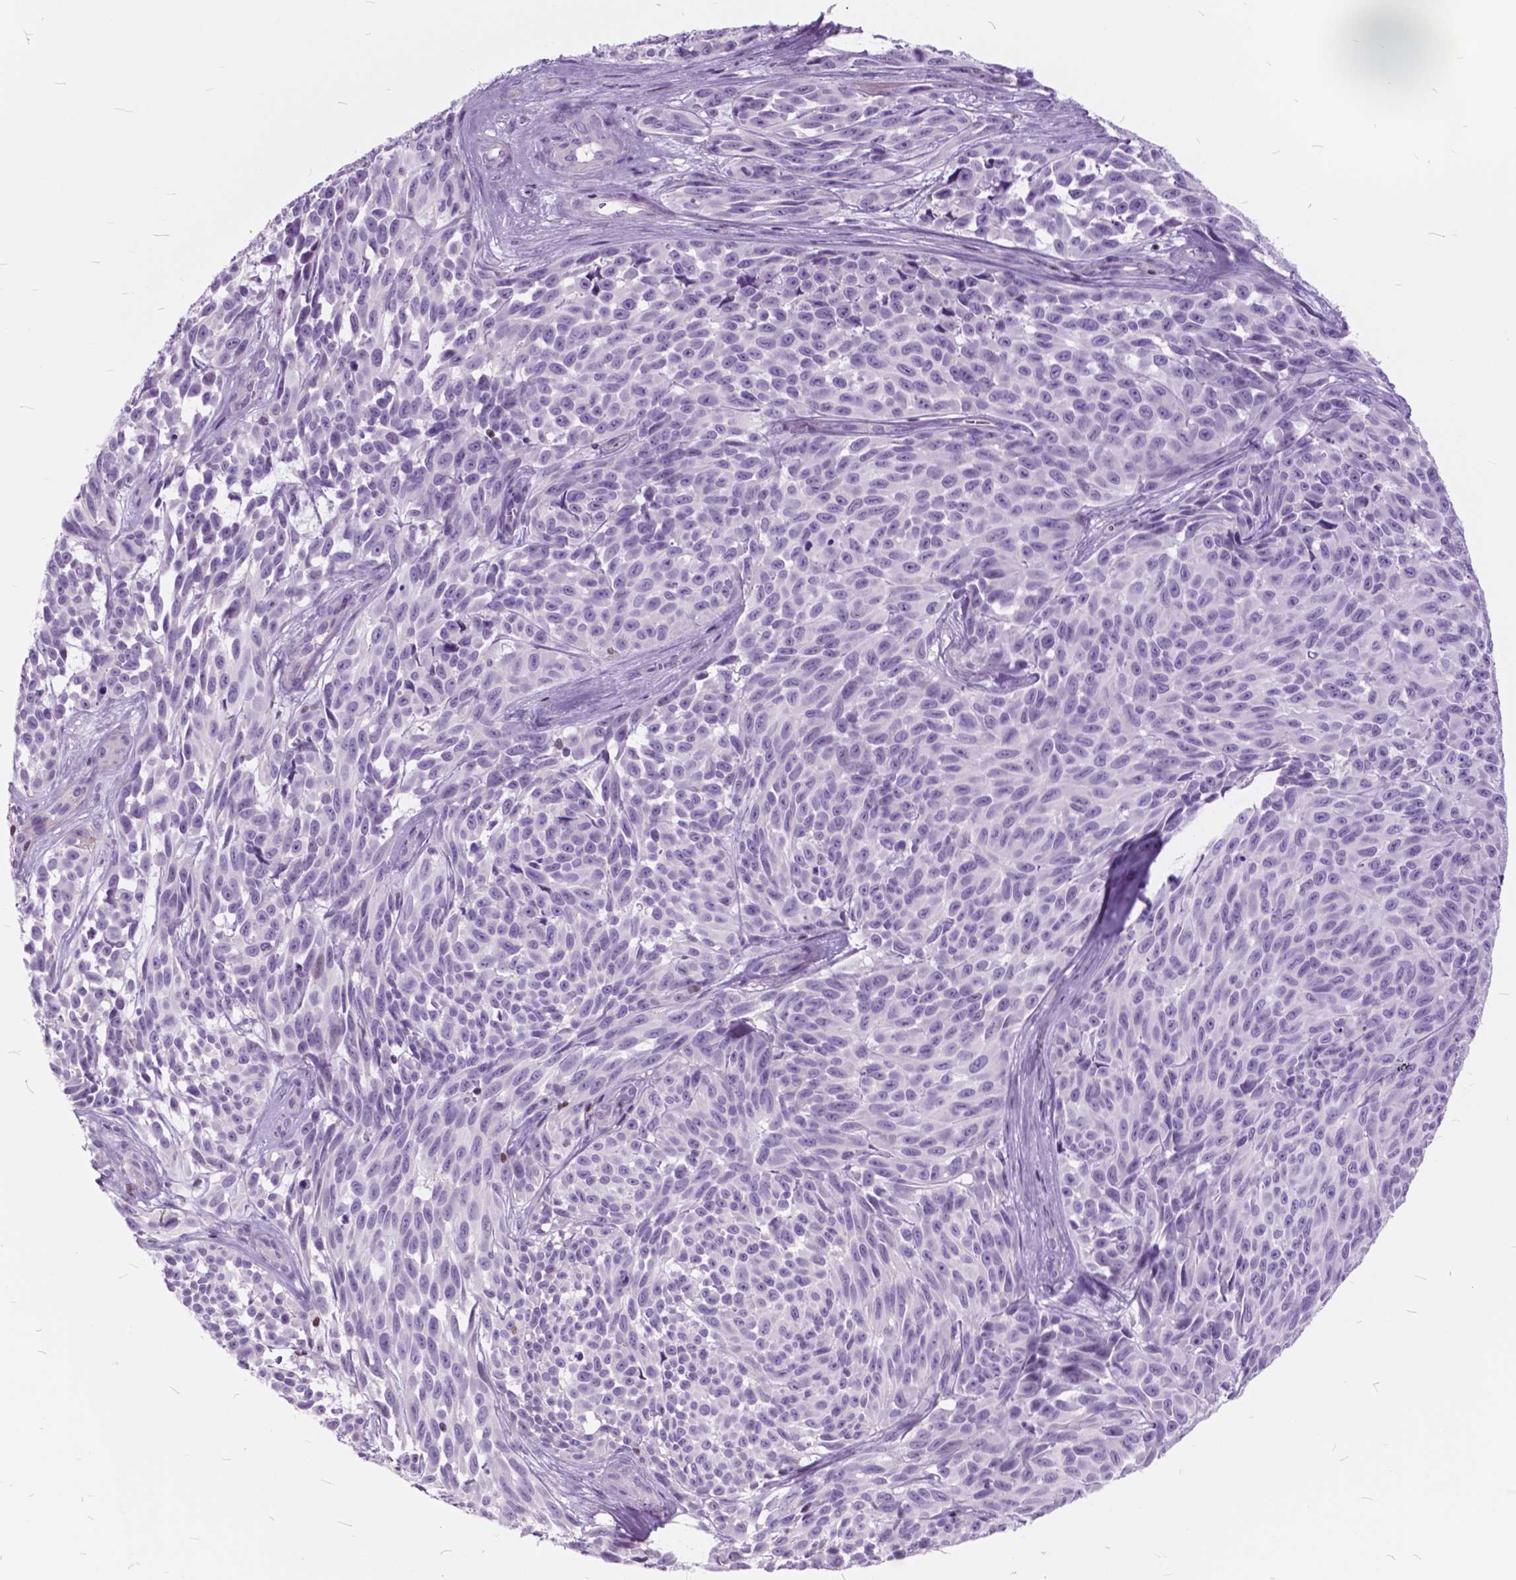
{"staining": {"intensity": "negative", "quantity": "none", "location": "none"}, "tissue": "melanoma", "cell_type": "Tumor cells", "image_type": "cancer", "snomed": [{"axis": "morphology", "description": "Malignant melanoma, NOS"}, {"axis": "topography", "description": "Skin"}], "caption": "Tumor cells are negative for protein expression in human melanoma.", "gene": "SP140", "patient": {"sex": "female", "age": 88}}